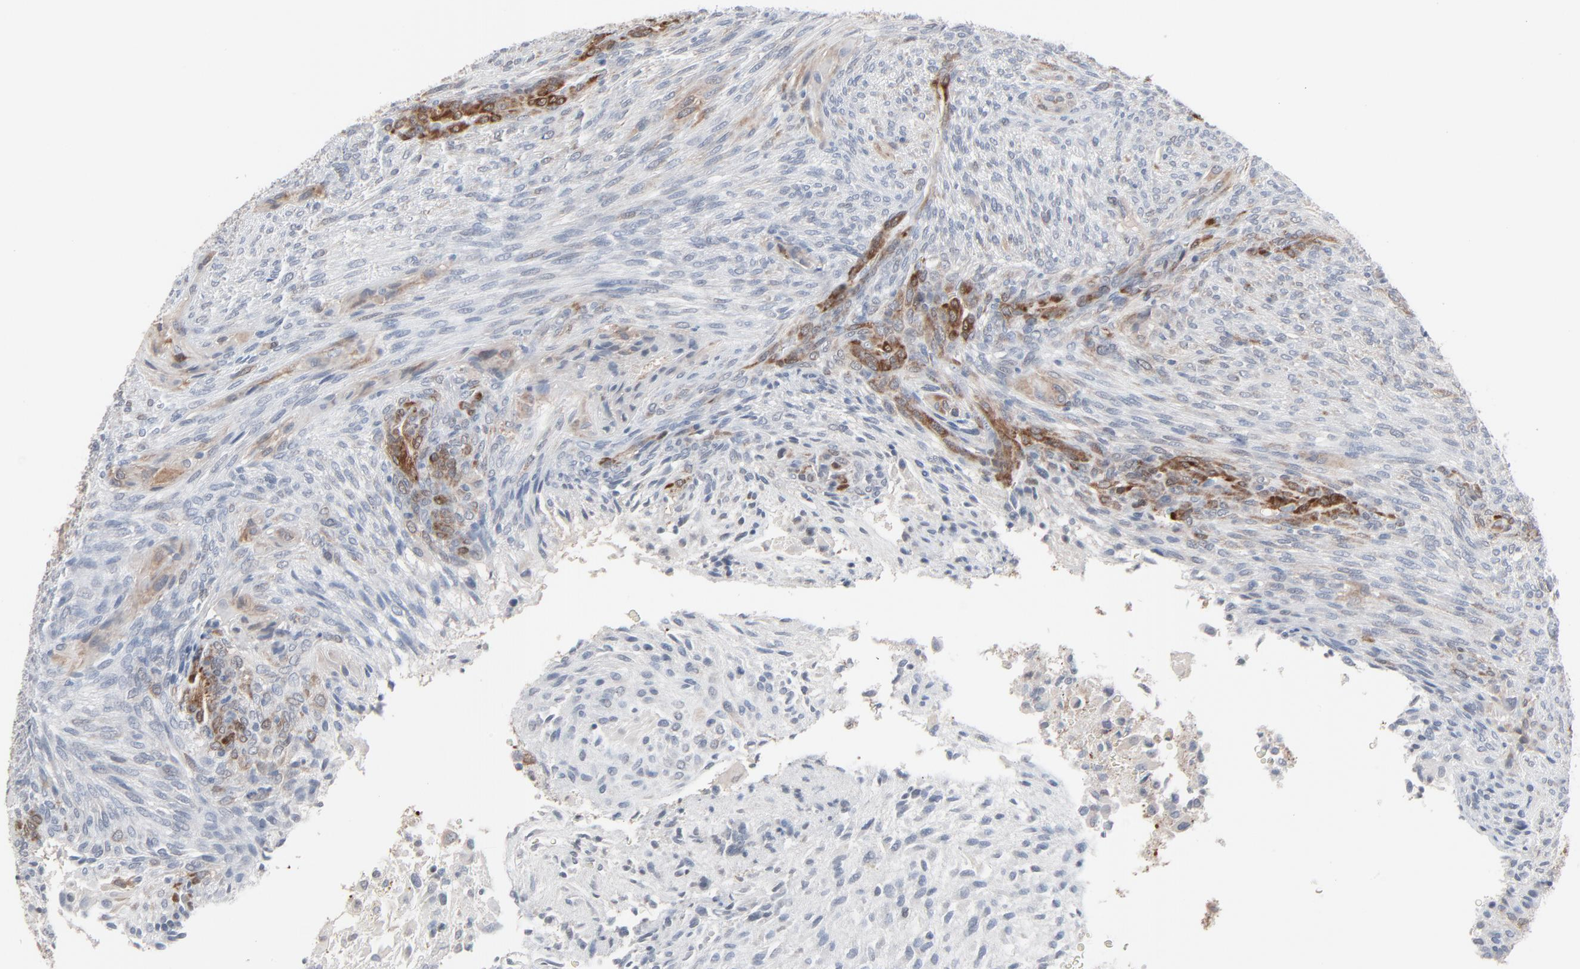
{"staining": {"intensity": "moderate", "quantity": "25%-75%", "location": "cytoplasmic/membranous"}, "tissue": "glioma", "cell_type": "Tumor cells", "image_type": "cancer", "snomed": [{"axis": "morphology", "description": "Glioma, malignant, High grade"}, {"axis": "topography", "description": "Cerebral cortex"}], "caption": "There is medium levels of moderate cytoplasmic/membranous expression in tumor cells of malignant glioma (high-grade), as demonstrated by immunohistochemical staining (brown color).", "gene": "PHGDH", "patient": {"sex": "female", "age": 55}}